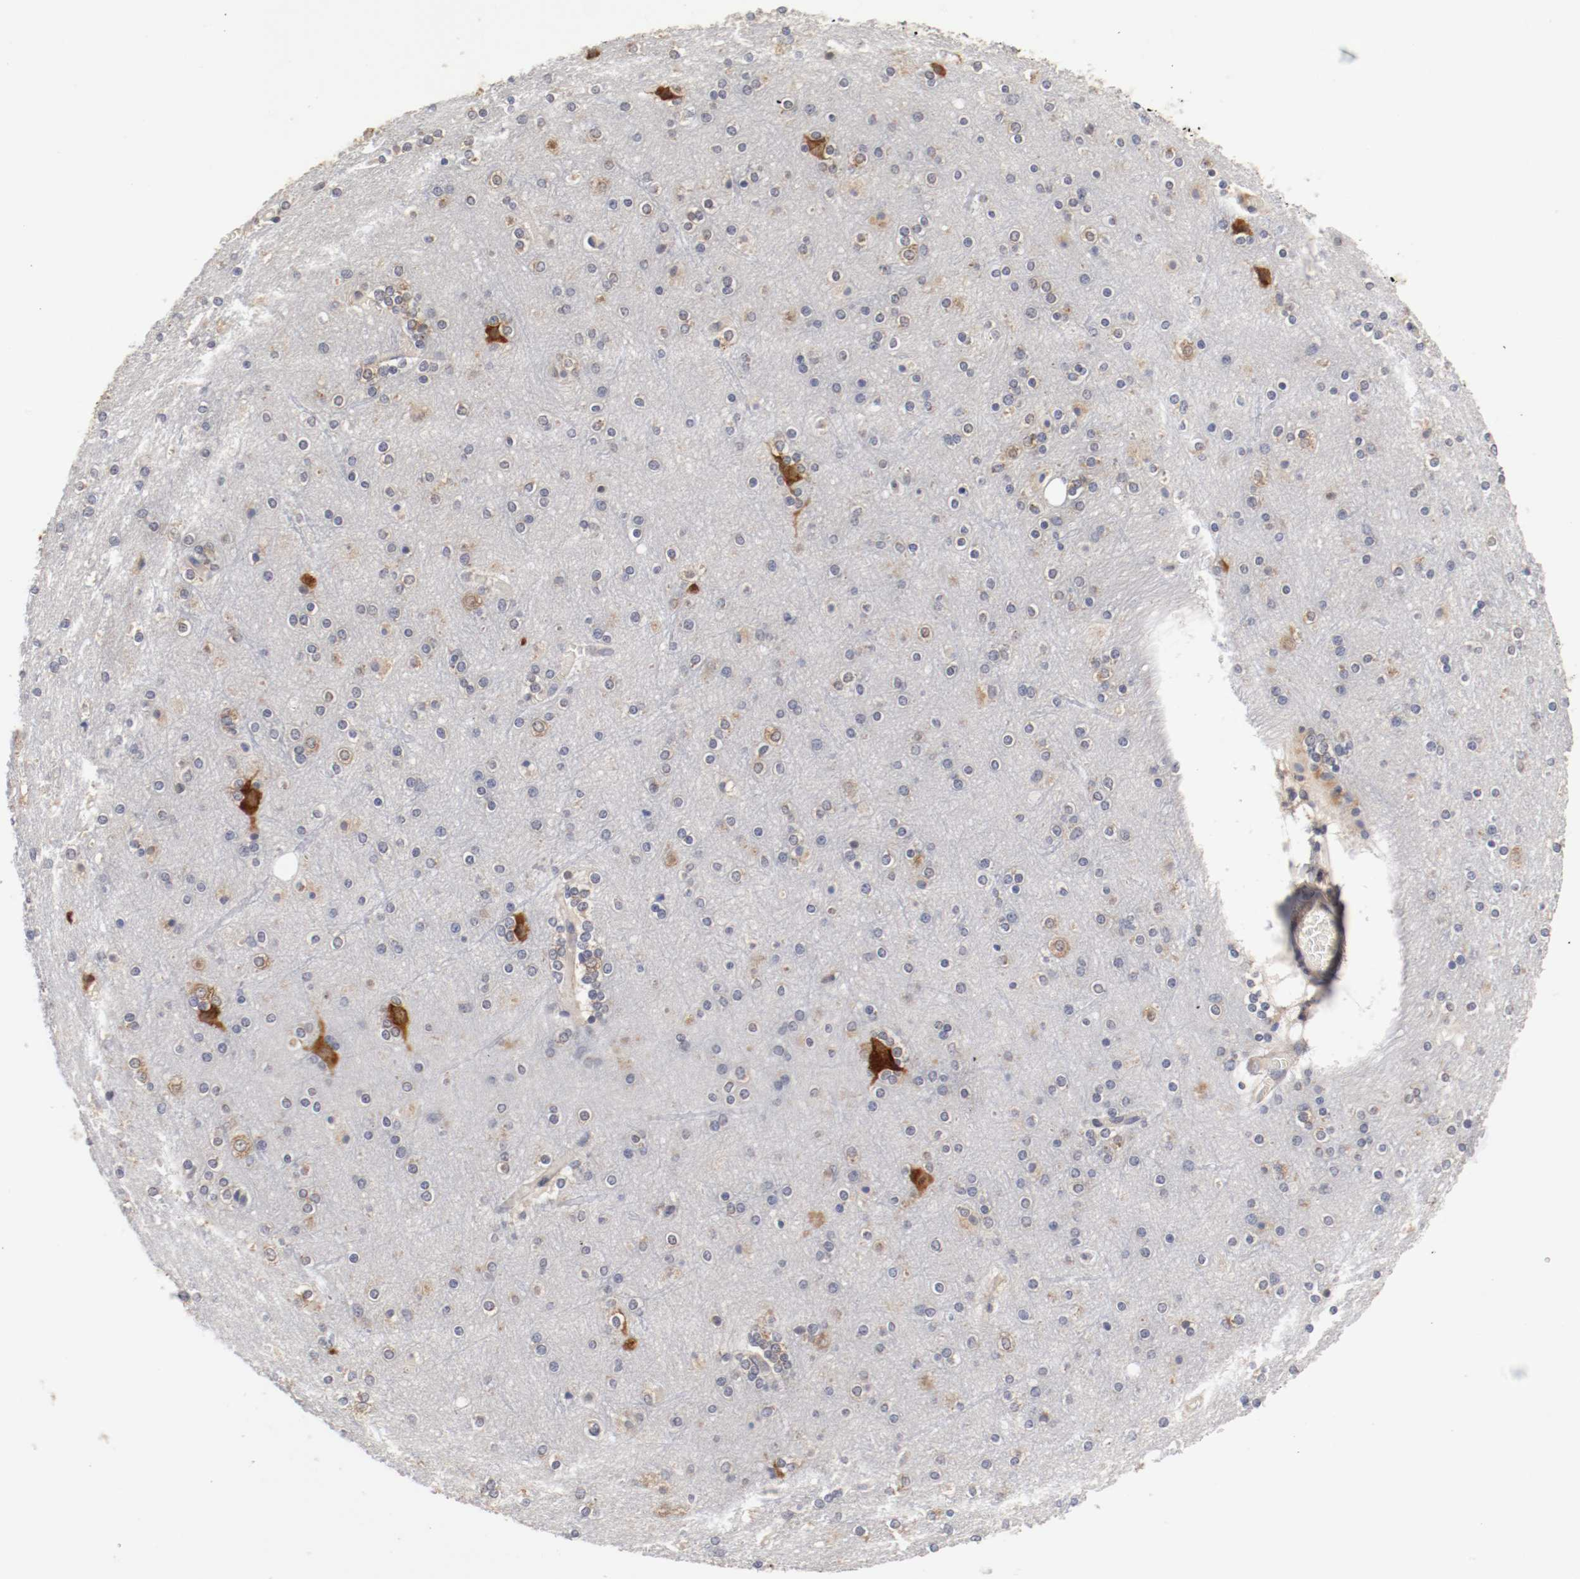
{"staining": {"intensity": "weak", "quantity": ">75%", "location": "cytoplasmic/membranous"}, "tissue": "cerebral cortex", "cell_type": "Endothelial cells", "image_type": "normal", "snomed": [{"axis": "morphology", "description": "Normal tissue, NOS"}, {"axis": "topography", "description": "Cerebral cortex"}], "caption": "Weak cytoplasmic/membranous positivity is seen in about >75% of endothelial cells in normal cerebral cortex. (Brightfield microscopy of DAB IHC at high magnification).", "gene": "FKBP3", "patient": {"sex": "female", "age": 54}}